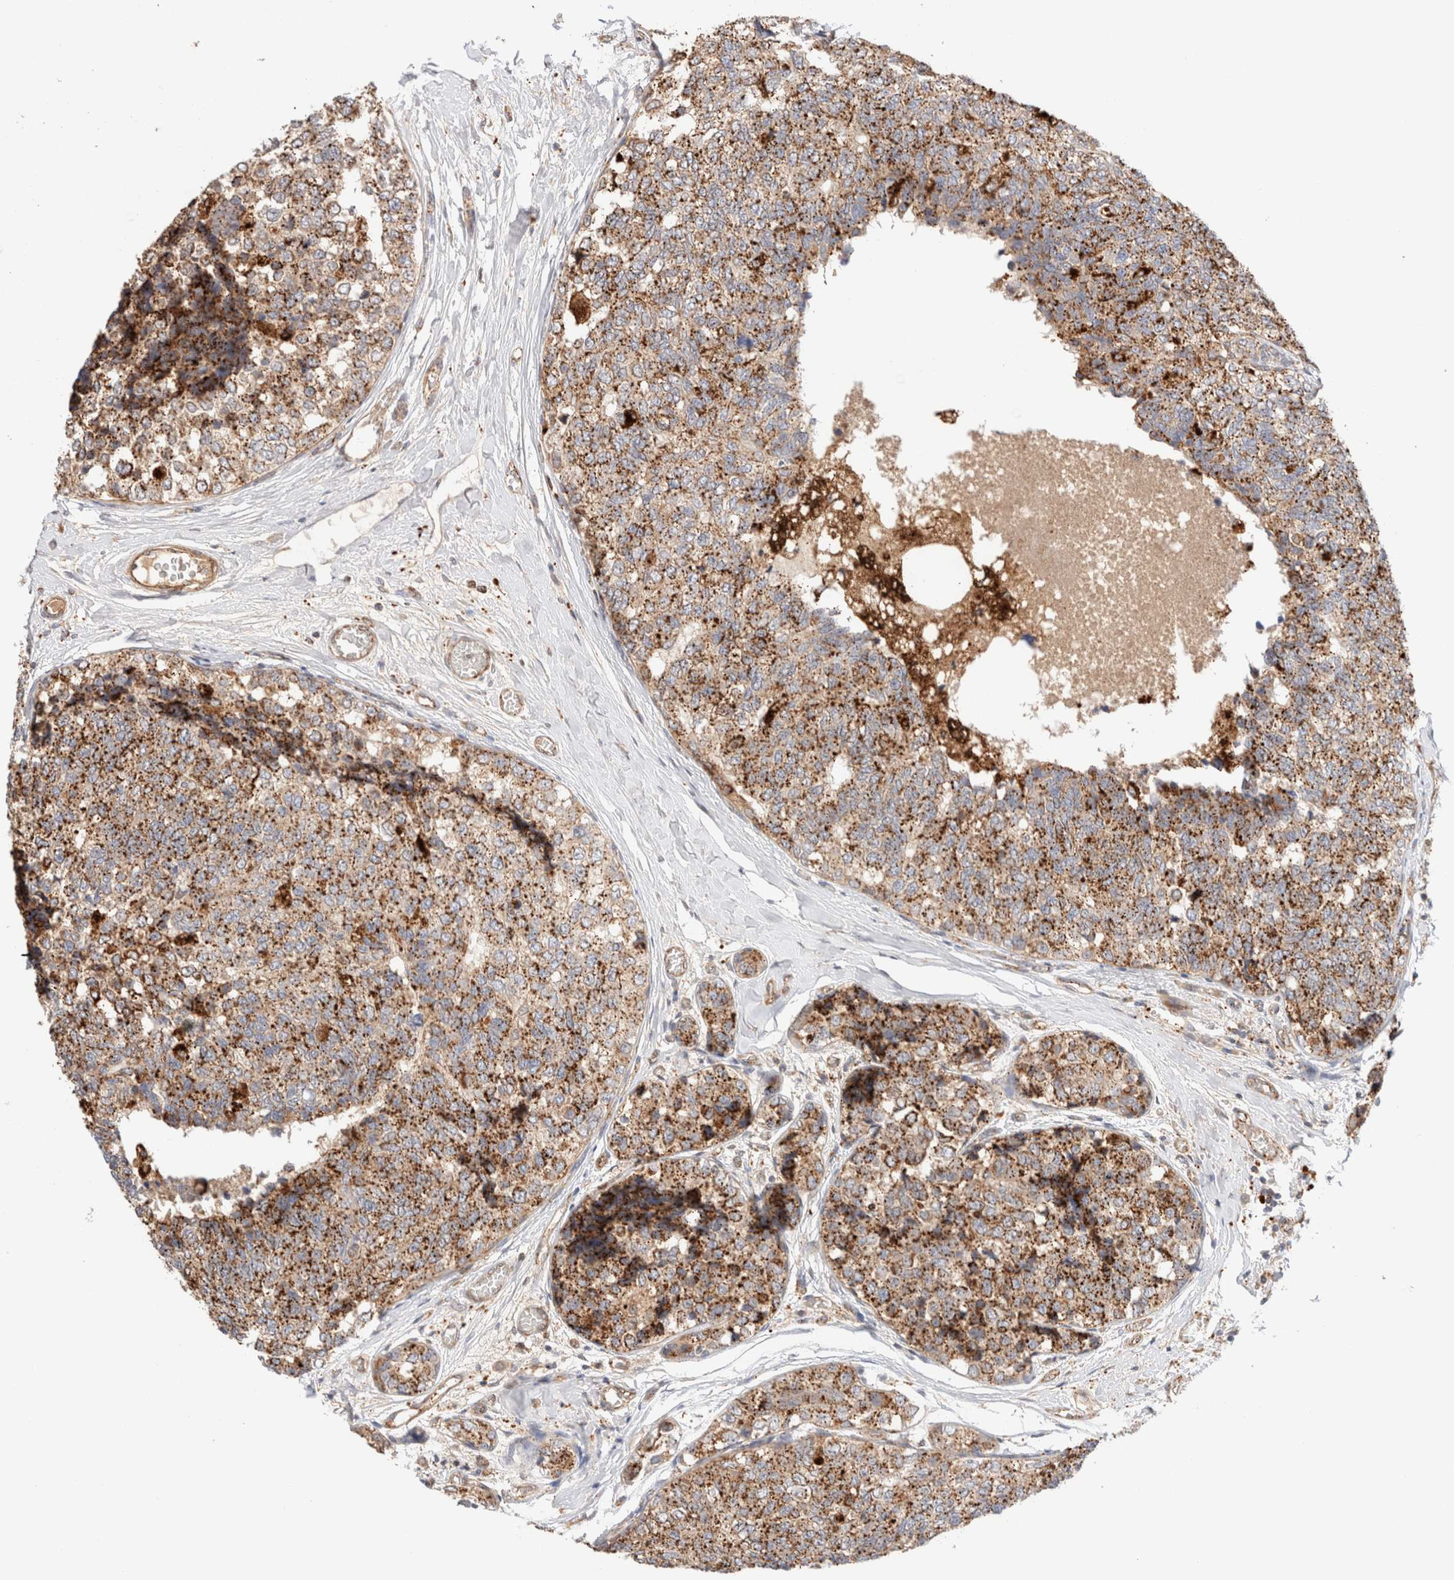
{"staining": {"intensity": "moderate", "quantity": ">75%", "location": "cytoplasmic/membranous"}, "tissue": "breast cancer", "cell_type": "Tumor cells", "image_type": "cancer", "snomed": [{"axis": "morphology", "description": "Normal tissue, NOS"}, {"axis": "morphology", "description": "Duct carcinoma"}, {"axis": "topography", "description": "Breast"}], "caption": "Breast cancer tissue demonstrates moderate cytoplasmic/membranous staining in about >75% of tumor cells, visualized by immunohistochemistry.", "gene": "RABEPK", "patient": {"sex": "female", "age": 43}}